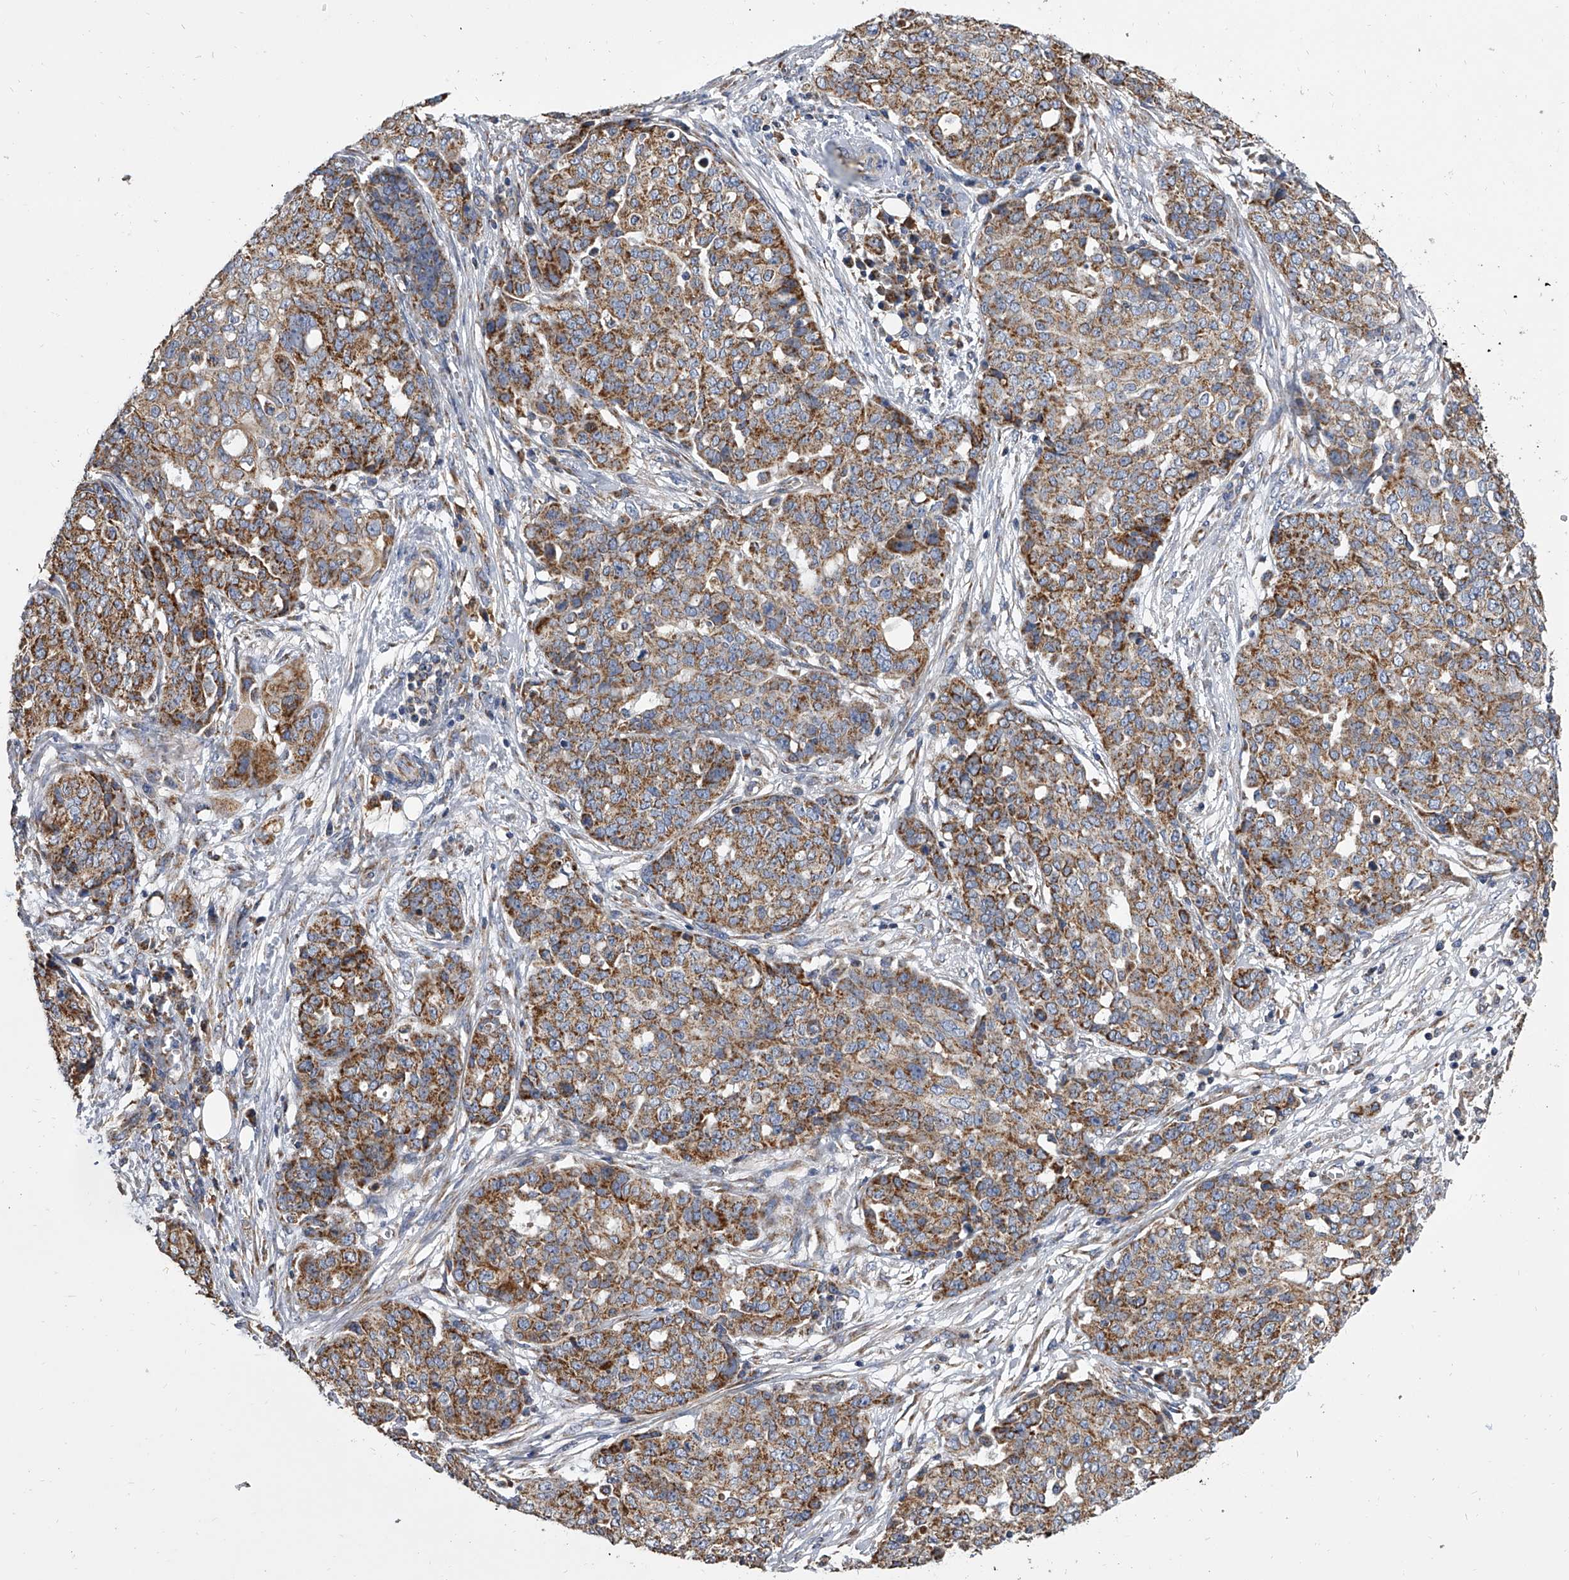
{"staining": {"intensity": "moderate", "quantity": ">75%", "location": "cytoplasmic/membranous"}, "tissue": "ovarian cancer", "cell_type": "Tumor cells", "image_type": "cancer", "snomed": [{"axis": "morphology", "description": "Cystadenocarcinoma, serous, NOS"}, {"axis": "topography", "description": "Soft tissue"}, {"axis": "topography", "description": "Ovary"}], "caption": "Protein staining of ovarian cancer tissue displays moderate cytoplasmic/membranous expression in about >75% of tumor cells.", "gene": "MRPL28", "patient": {"sex": "female", "age": 57}}